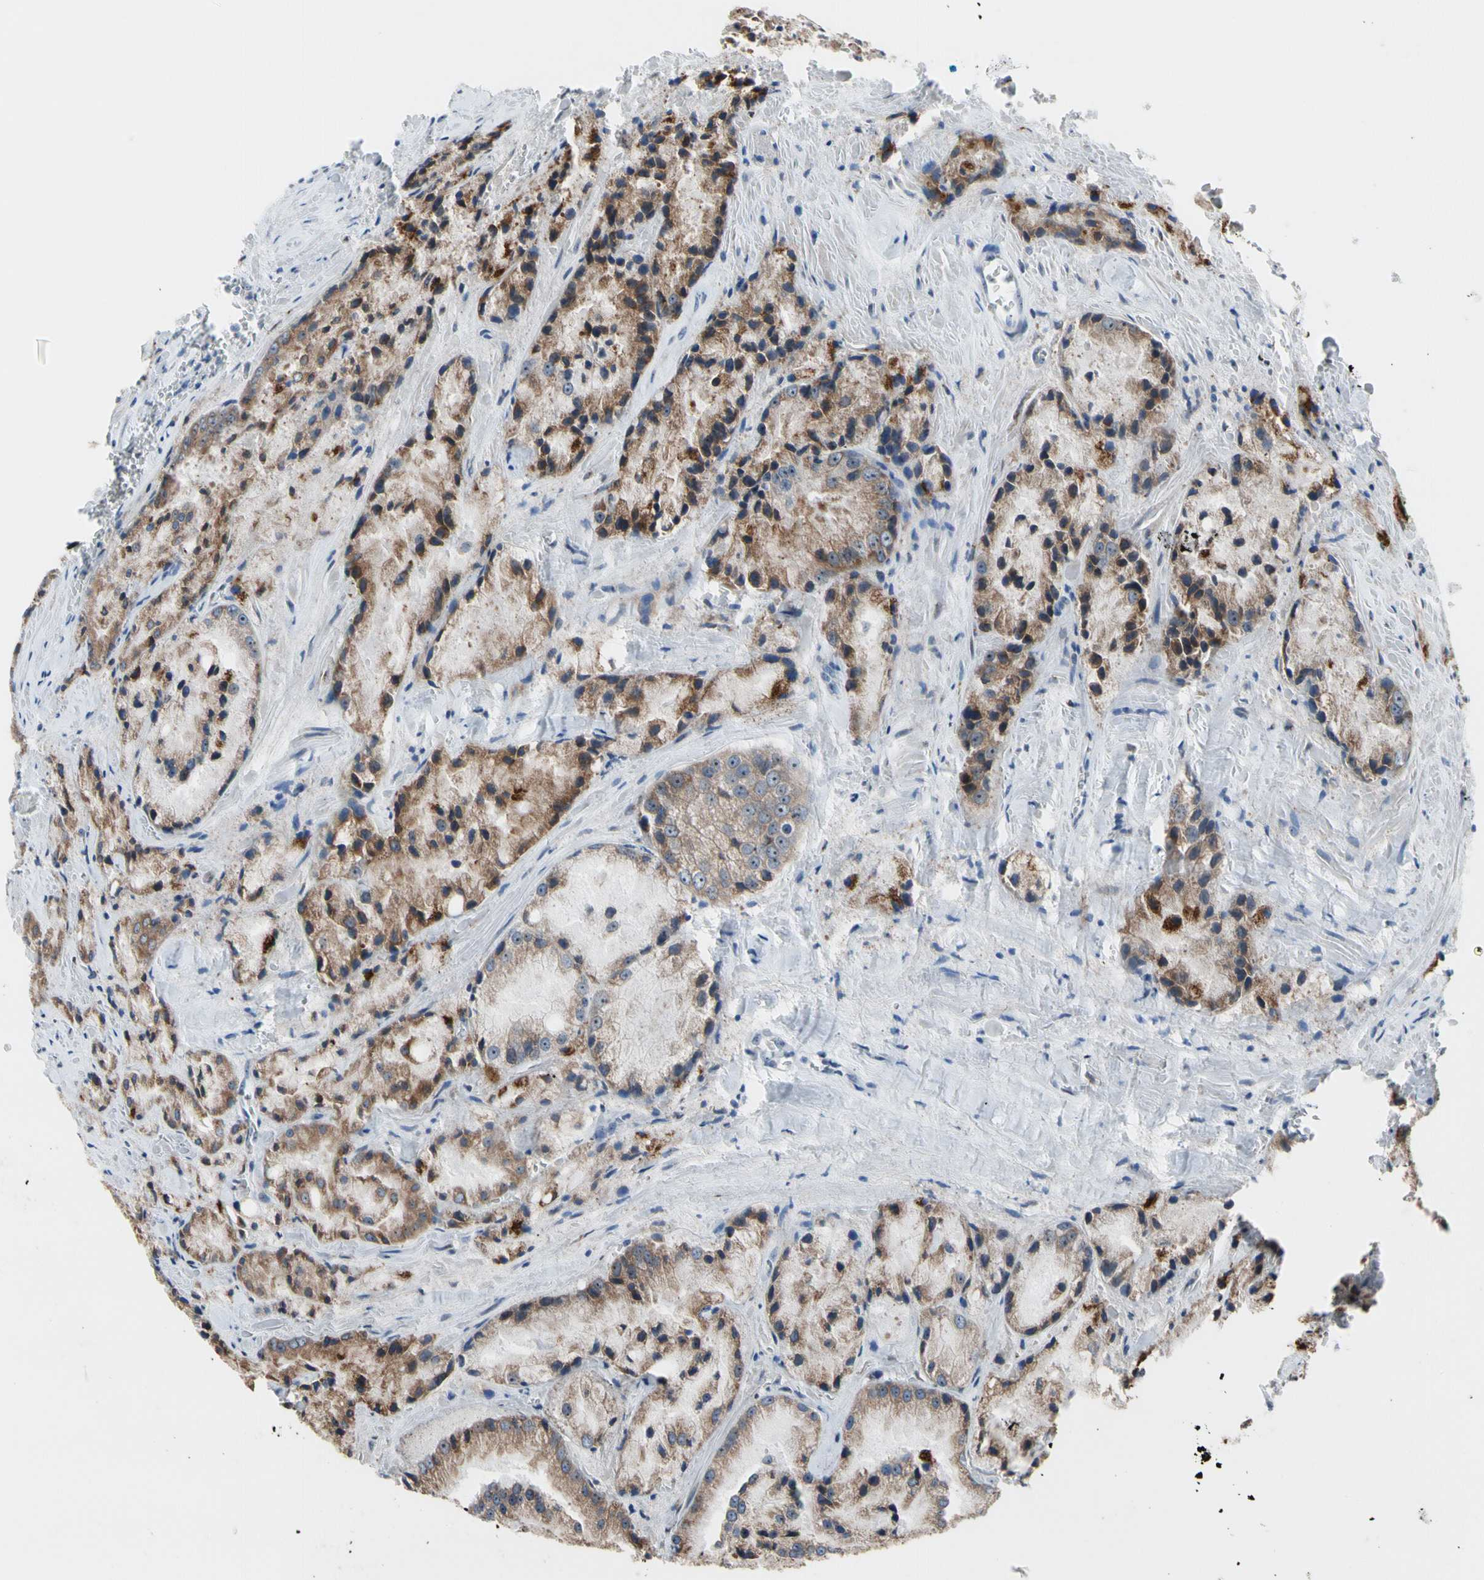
{"staining": {"intensity": "moderate", "quantity": ">75%", "location": "cytoplasmic/membranous"}, "tissue": "prostate cancer", "cell_type": "Tumor cells", "image_type": "cancer", "snomed": [{"axis": "morphology", "description": "Adenocarcinoma, Low grade"}, {"axis": "topography", "description": "Prostate"}], "caption": "IHC micrograph of neoplastic tissue: human prostate low-grade adenocarcinoma stained using immunohistochemistry demonstrates medium levels of moderate protein expression localized specifically in the cytoplasmic/membranous of tumor cells, appearing as a cytoplasmic/membranous brown color.", "gene": "TMED7", "patient": {"sex": "male", "age": 64}}